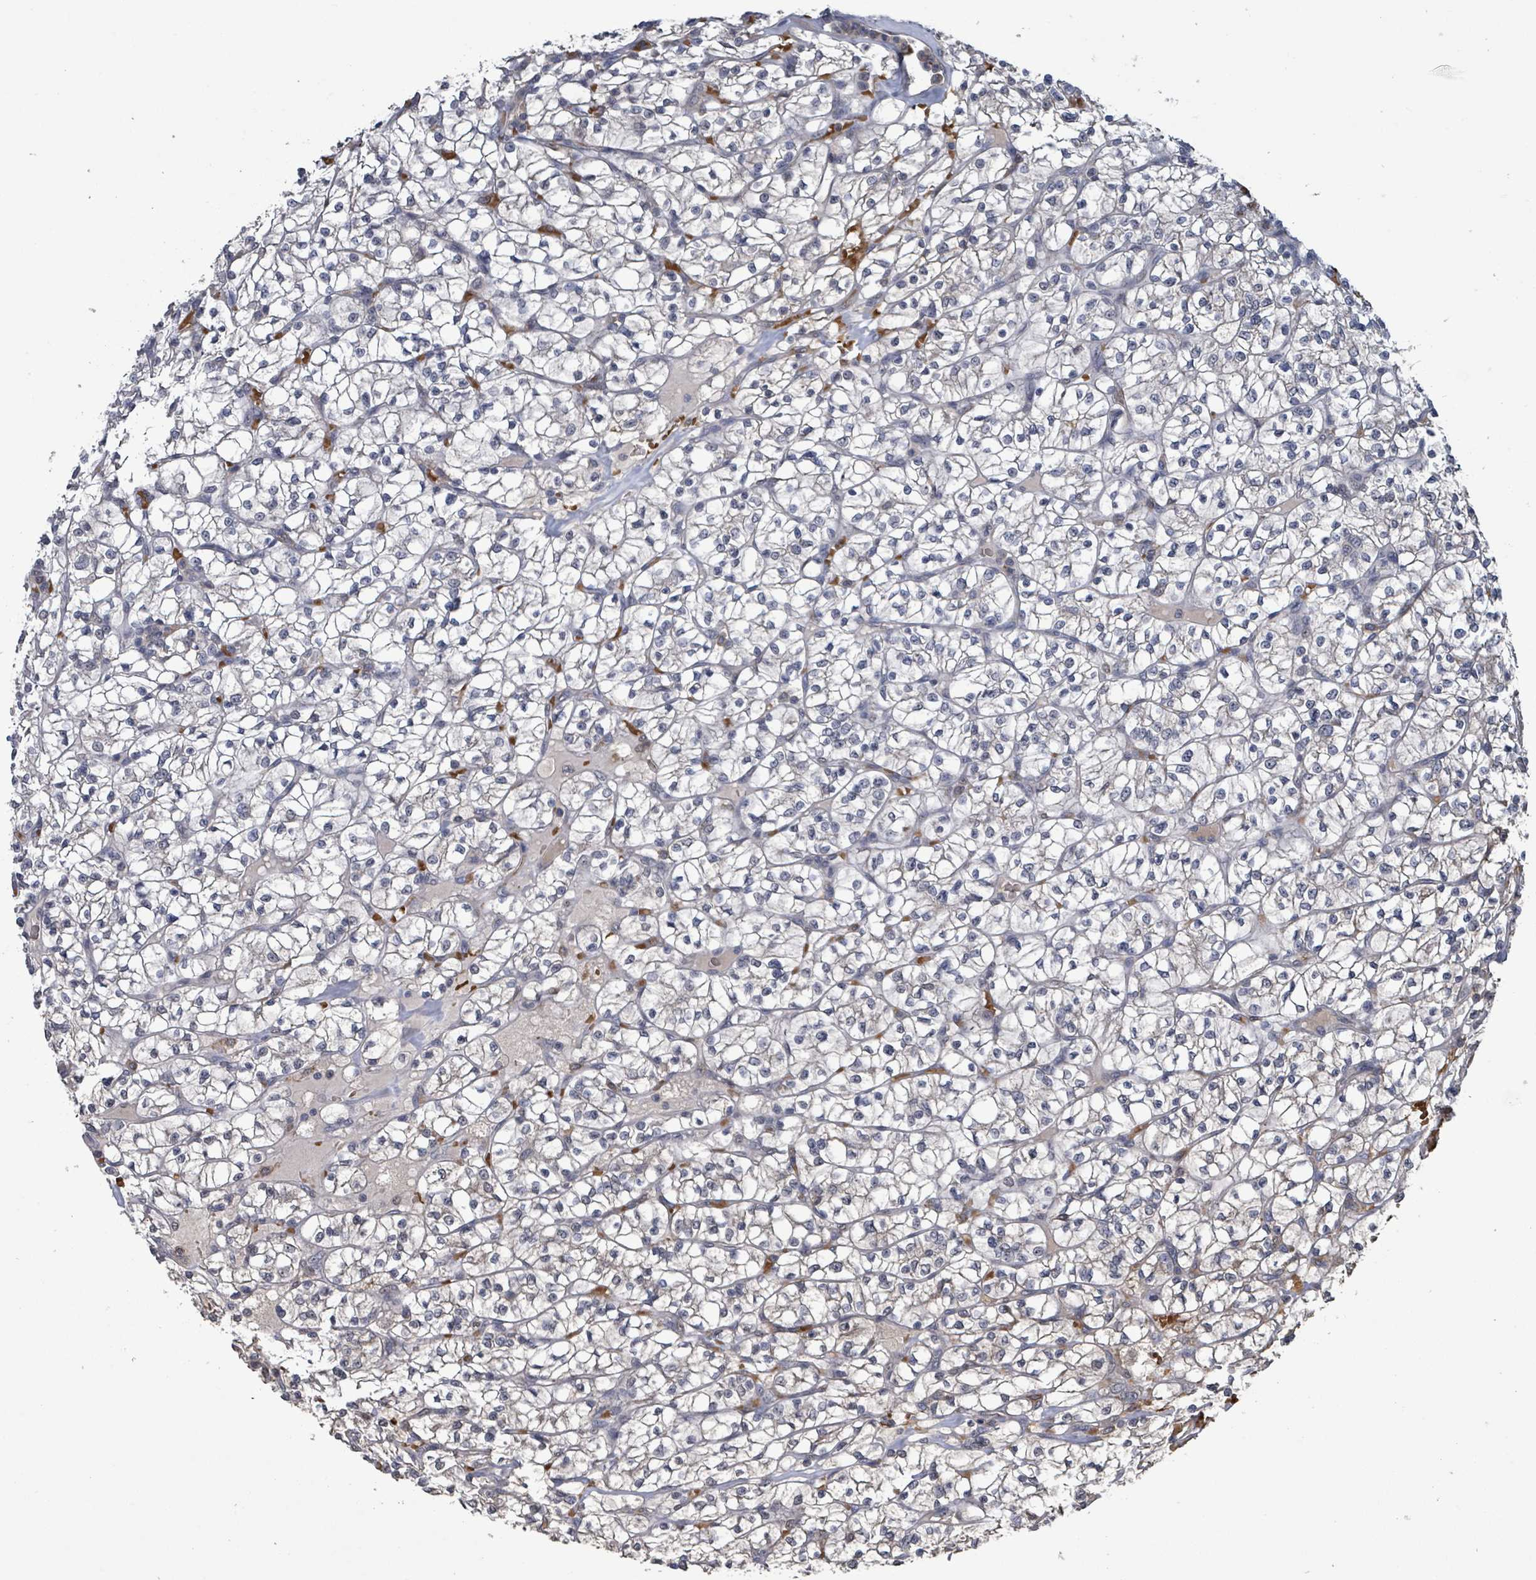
{"staining": {"intensity": "weak", "quantity": "<25%", "location": "cytoplasmic/membranous"}, "tissue": "renal cancer", "cell_type": "Tumor cells", "image_type": "cancer", "snomed": [{"axis": "morphology", "description": "Adenocarcinoma, NOS"}, {"axis": "topography", "description": "Kidney"}], "caption": "This is an immunohistochemistry (IHC) image of human renal adenocarcinoma. There is no staining in tumor cells.", "gene": "SEBOX", "patient": {"sex": "female", "age": 64}}